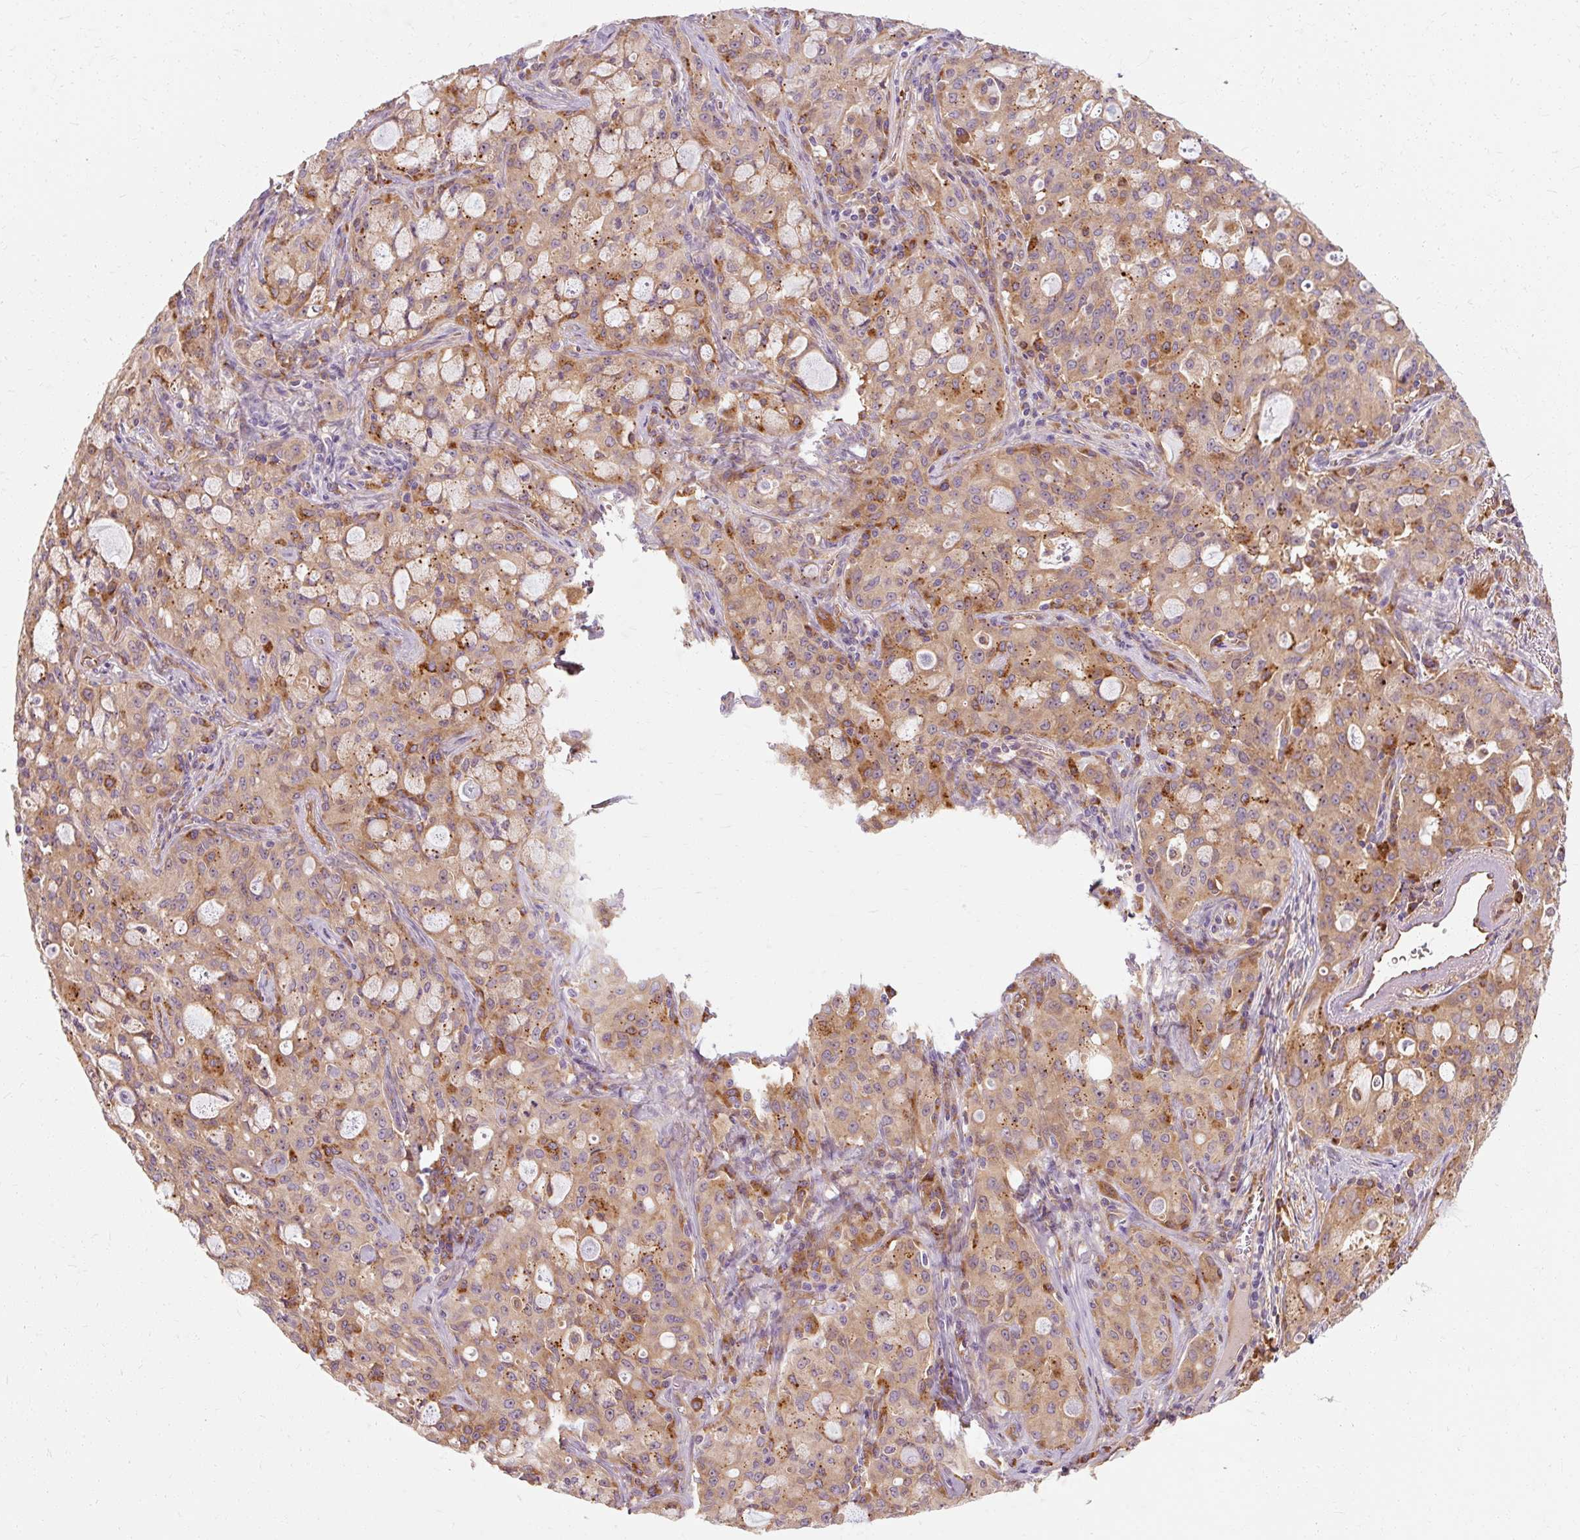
{"staining": {"intensity": "moderate", "quantity": ">75%", "location": "cytoplasmic/membranous"}, "tissue": "lung cancer", "cell_type": "Tumor cells", "image_type": "cancer", "snomed": [{"axis": "morphology", "description": "Adenocarcinoma, NOS"}, {"axis": "topography", "description": "Lung"}], "caption": "Immunohistochemical staining of lung adenocarcinoma exhibits medium levels of moderate cytoplasmic/membranous positivity in approximately >75% of tumor cells.", "gene": "TBC1D4", "patient": {"sex": "female", "age": 44}}